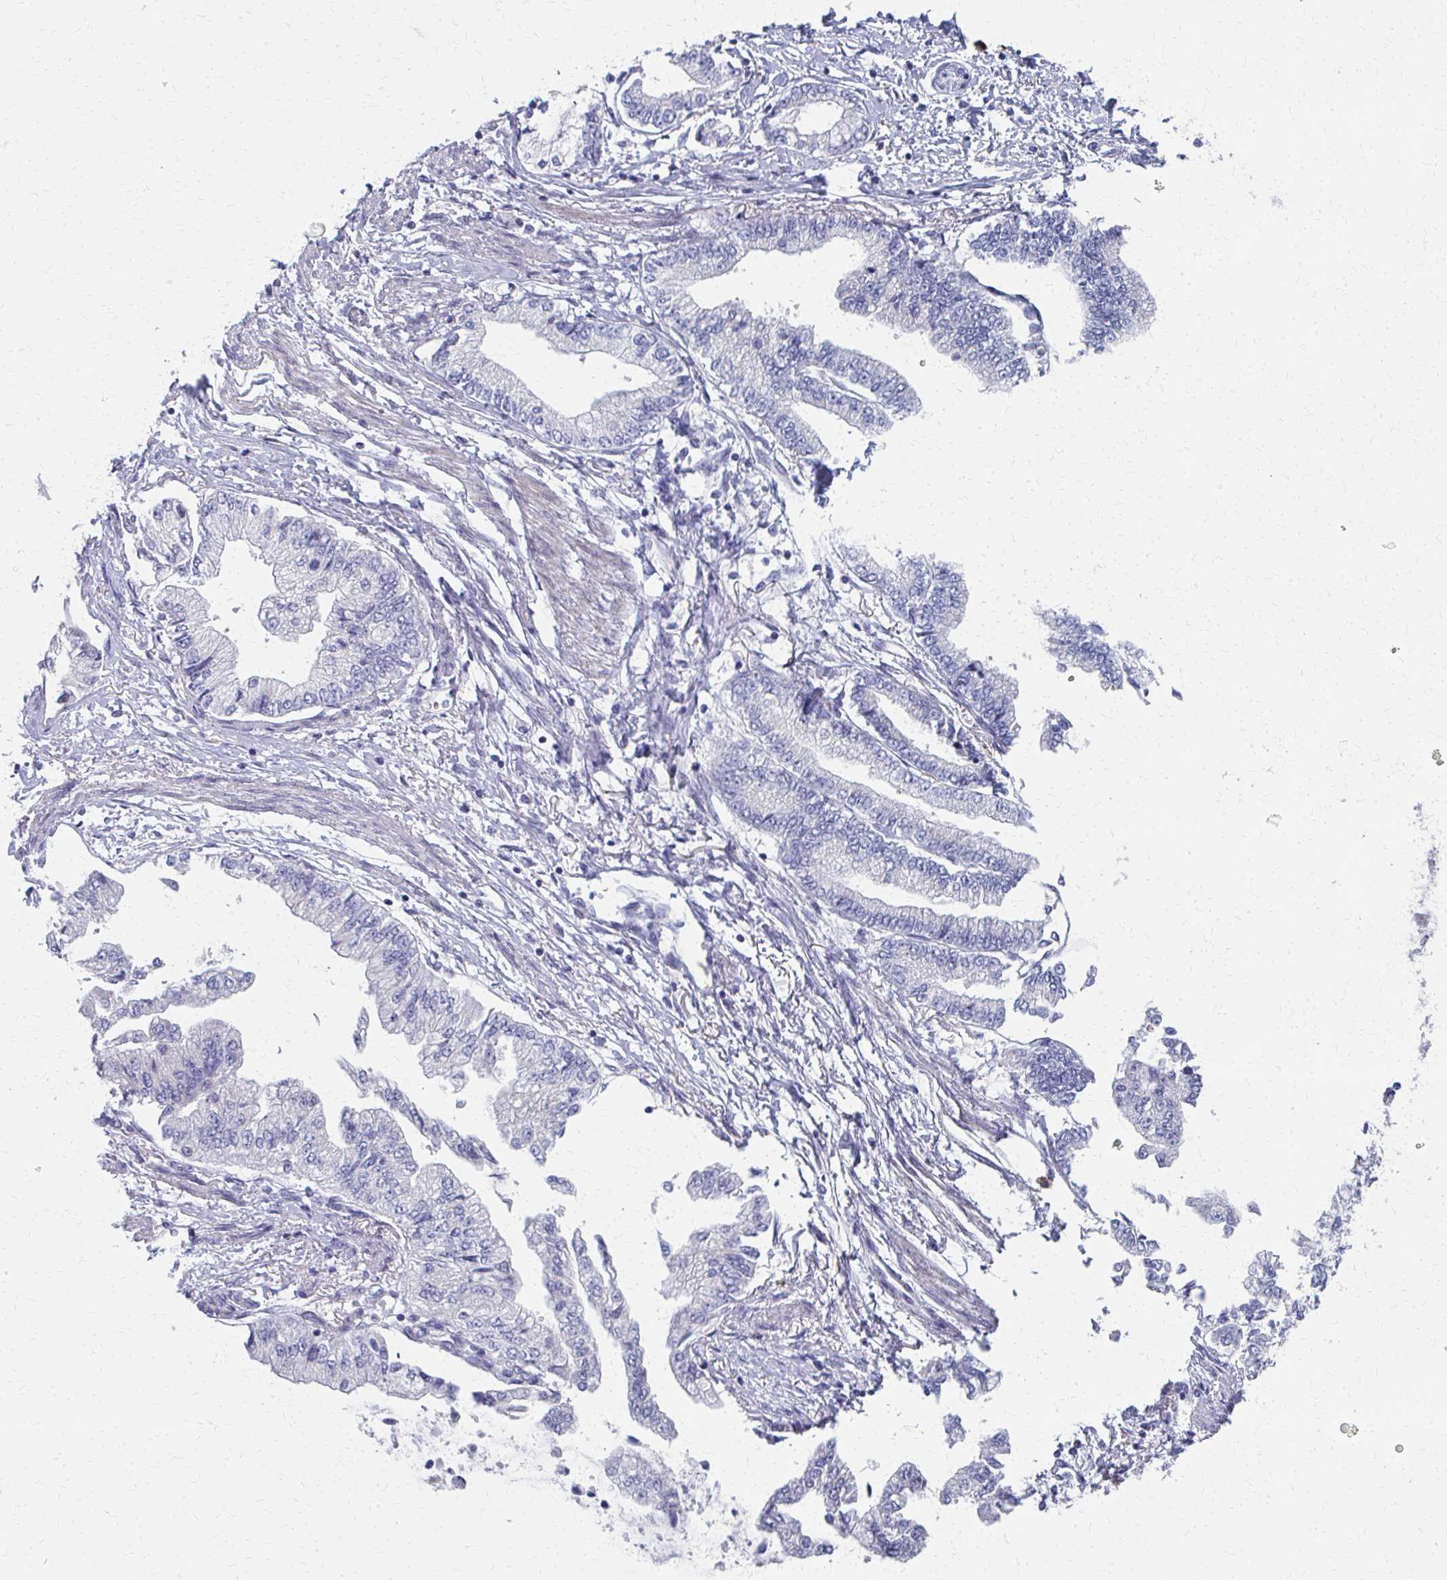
{"staining": {"intensity": "negative", "quantity": "none", "location": "none"}, "tissue": "stomach cancer", "cell_type": "Tumor cells", "image_type": "cancer", "snomed": [{"axis": "morphology", "description": "Adenocarcinoma, NOS"}, {"axis": "topography", "description": "Stomach, upper"}], "caption": "This is an immunohistochemistry (IHC) photomicrograph of human stomach adenocarcinoma. There is no positivity in tumor cells.", "gene": "MS4A2", "patient": {"sex": "female", "age": 74}}